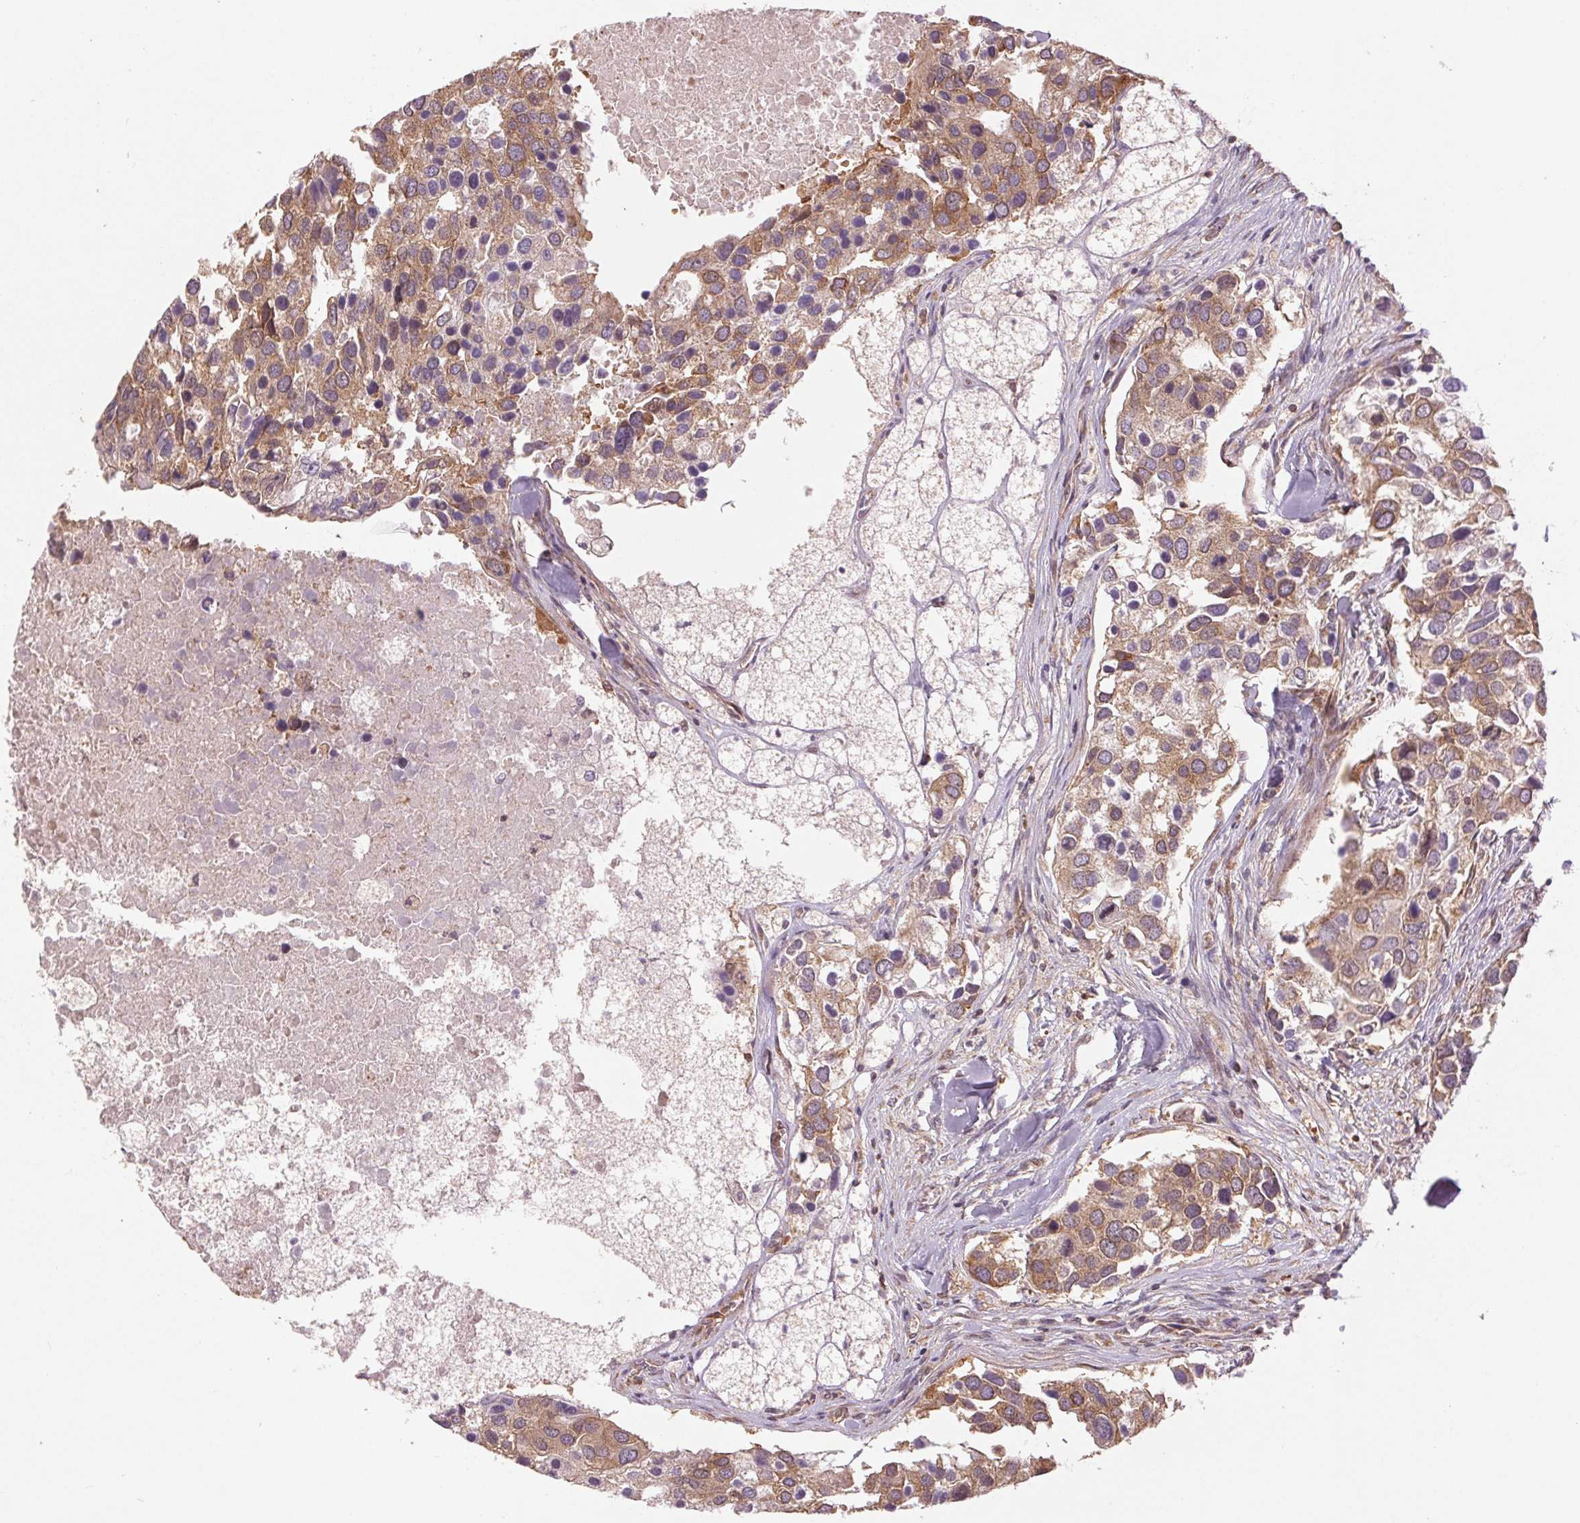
{"staining": {"intensity": "moderate", "quantity": "25%-75%", "location": "cytoplasmic/membranous"}, "tissue": "breast cancer", "cell_type": "Tumor cells", "image_type": "cancer", "snomed": [{"axis": "morphology", "description": "Duct carcinoma"}, {"axis": "topography", "description": "Breast"}], "caption": "This image exhibits IHC staining of breast cancer (invasive ductal carcinoma), with medium moderate cytoplasmic/membranous expression in about 25%-75% of tumor cells.", "gene": "BTF3L4", "patient": {"sex": "female", "age": 83}}